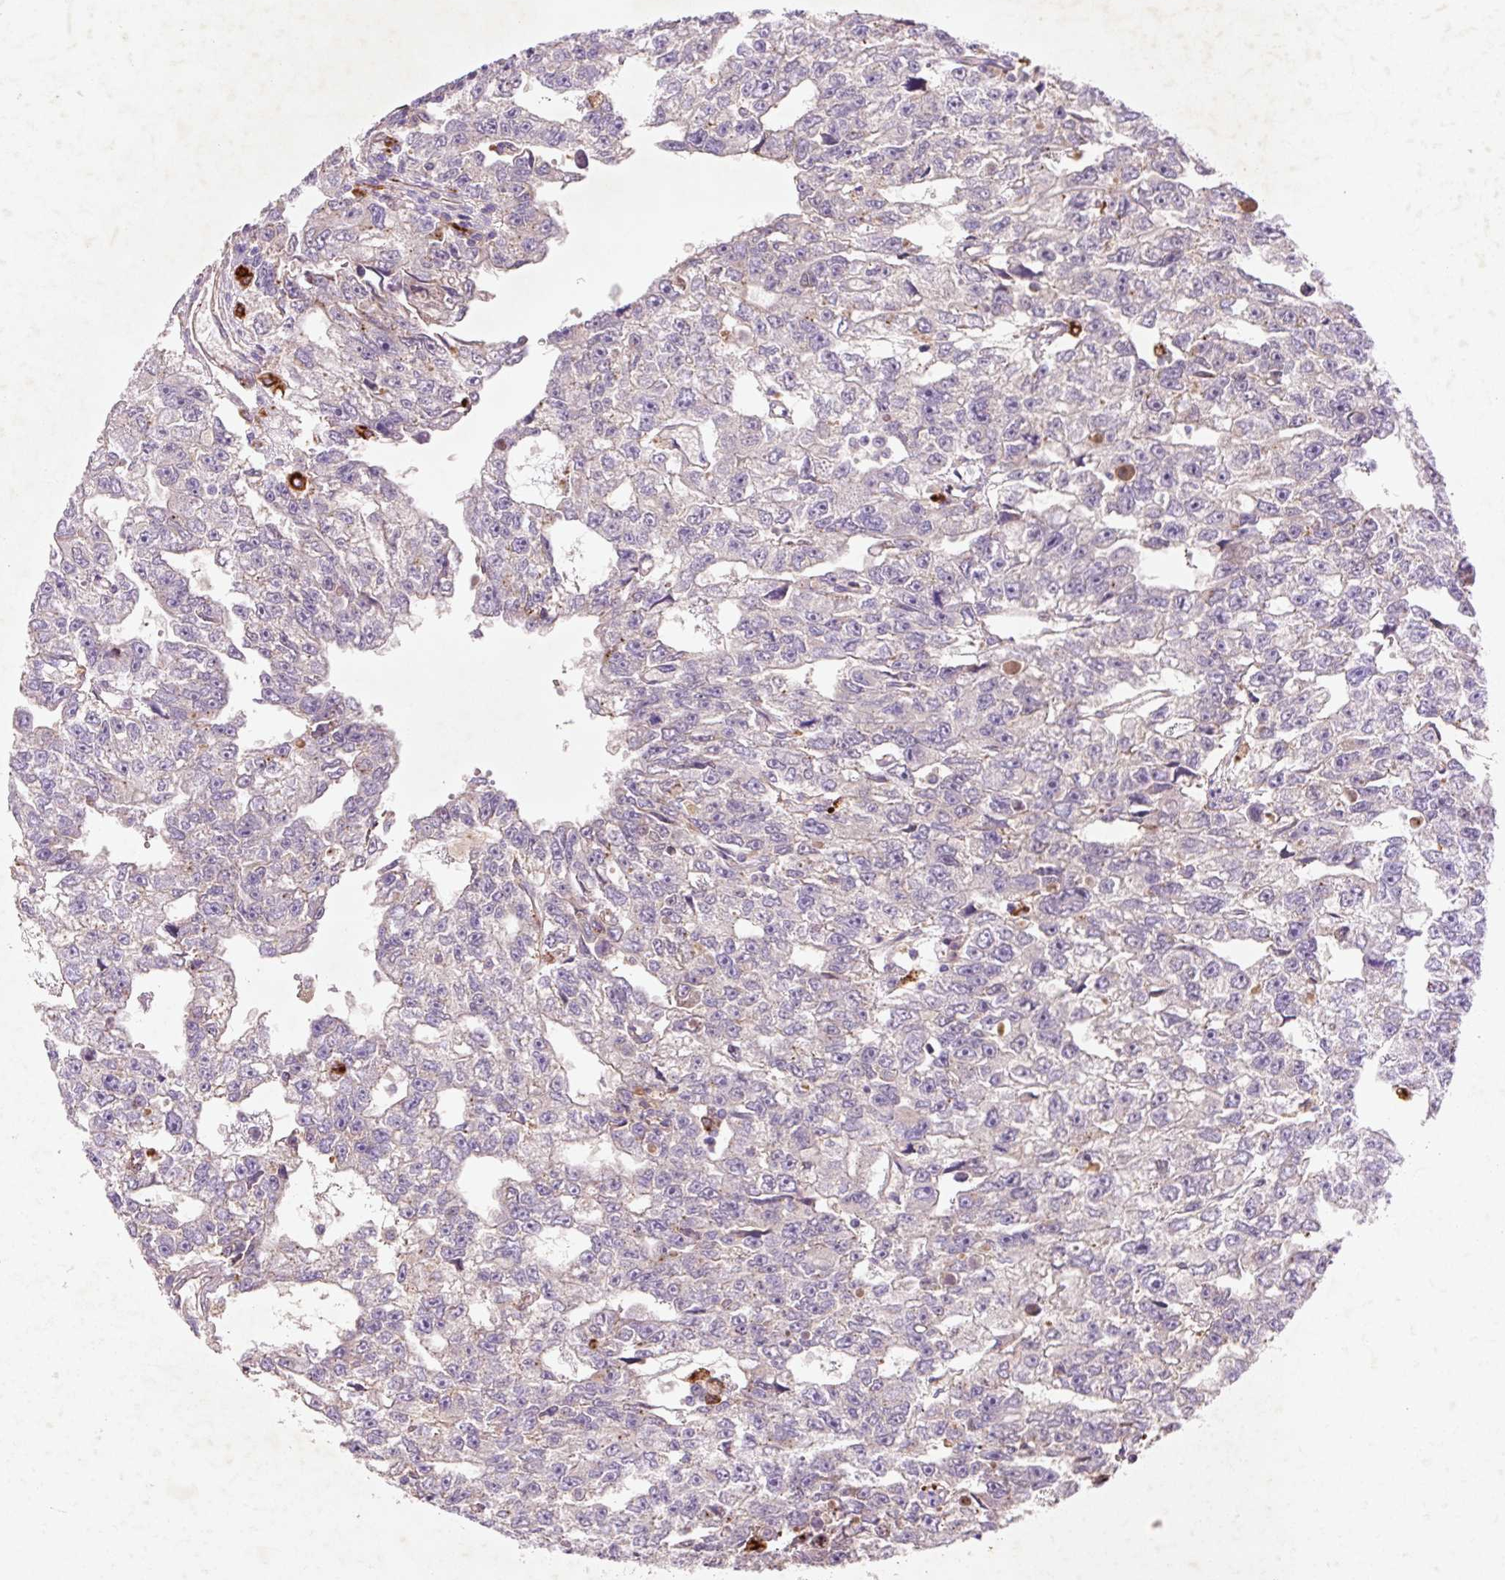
{"staining": {"intensity": "negative", "quantity": "none", "location": "none"}, "tissue": "testis cancer", "cell_type": "Tumor cells", "image_type": "cancer", "snomed": [{"axis": "morphology", "description": "Carcinoma, Embryonal, NOS"}, {"axis": "topography", "description": "Testis"}], "caption": "Image shows no protein staining in tumor cells of testis cancer tissue.", "gene": "HEXA", "patient": {"sex": "male", "age": 20}}